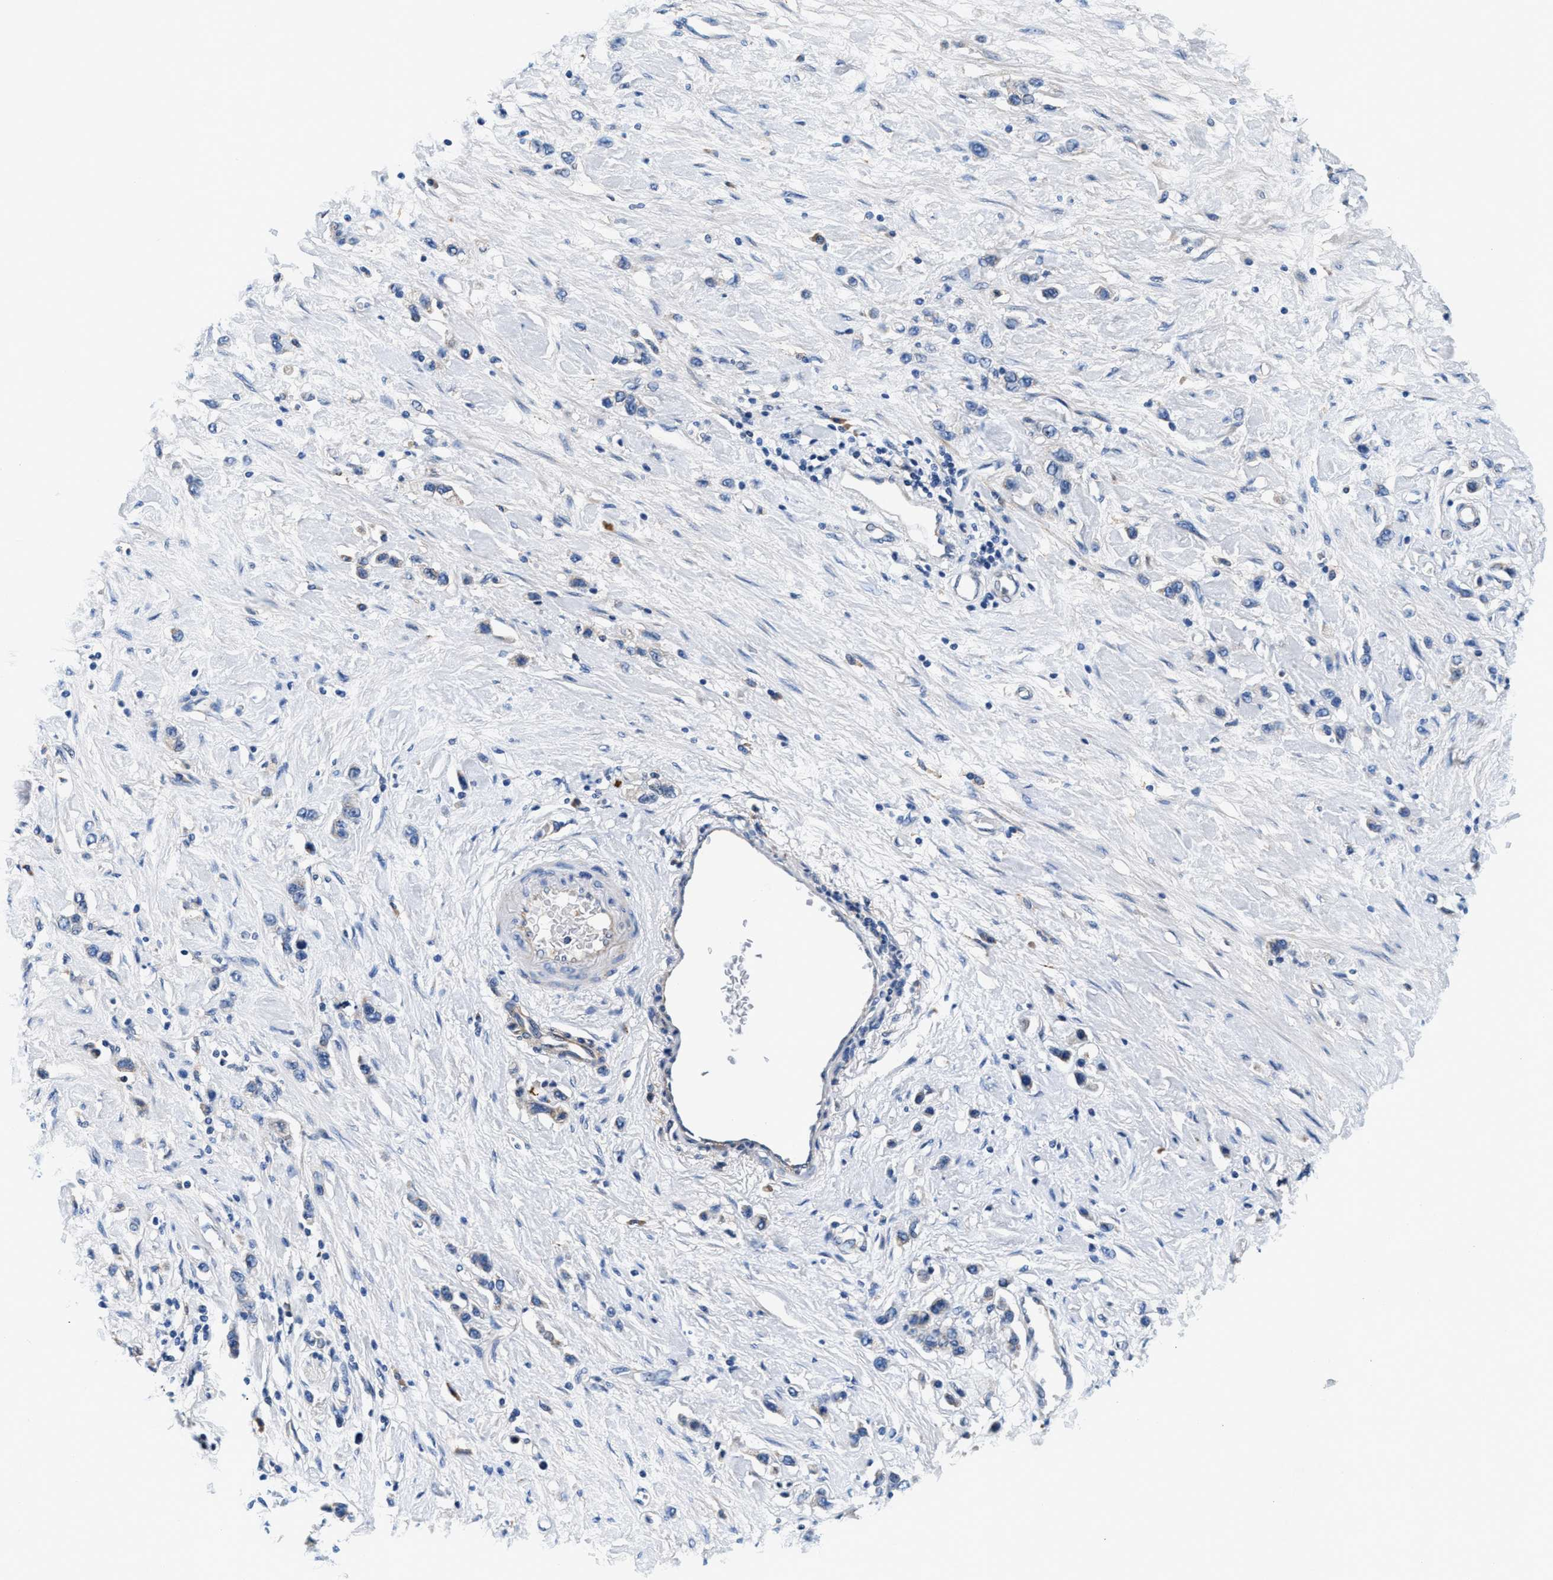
{"staining": {"intensity": "negative", "quantity": "none", "location": "none"}, "tissue": "stomach cancer", "cell_type": "Tumor cells", "image_type": "cancer", "snomed": [{"axis": "morphology", "description": "Adenocarcinoma, NOS"}, {"axis": "topography", "description": "Stomach"}], "caption": "High power microscopy histopathology image of an IHC micrograph of stomach adenocarcinoma, revealing no significant expression in tumor cells.", "gene": "SLFN11", "patient": {"sex": "female", "age": 65}}